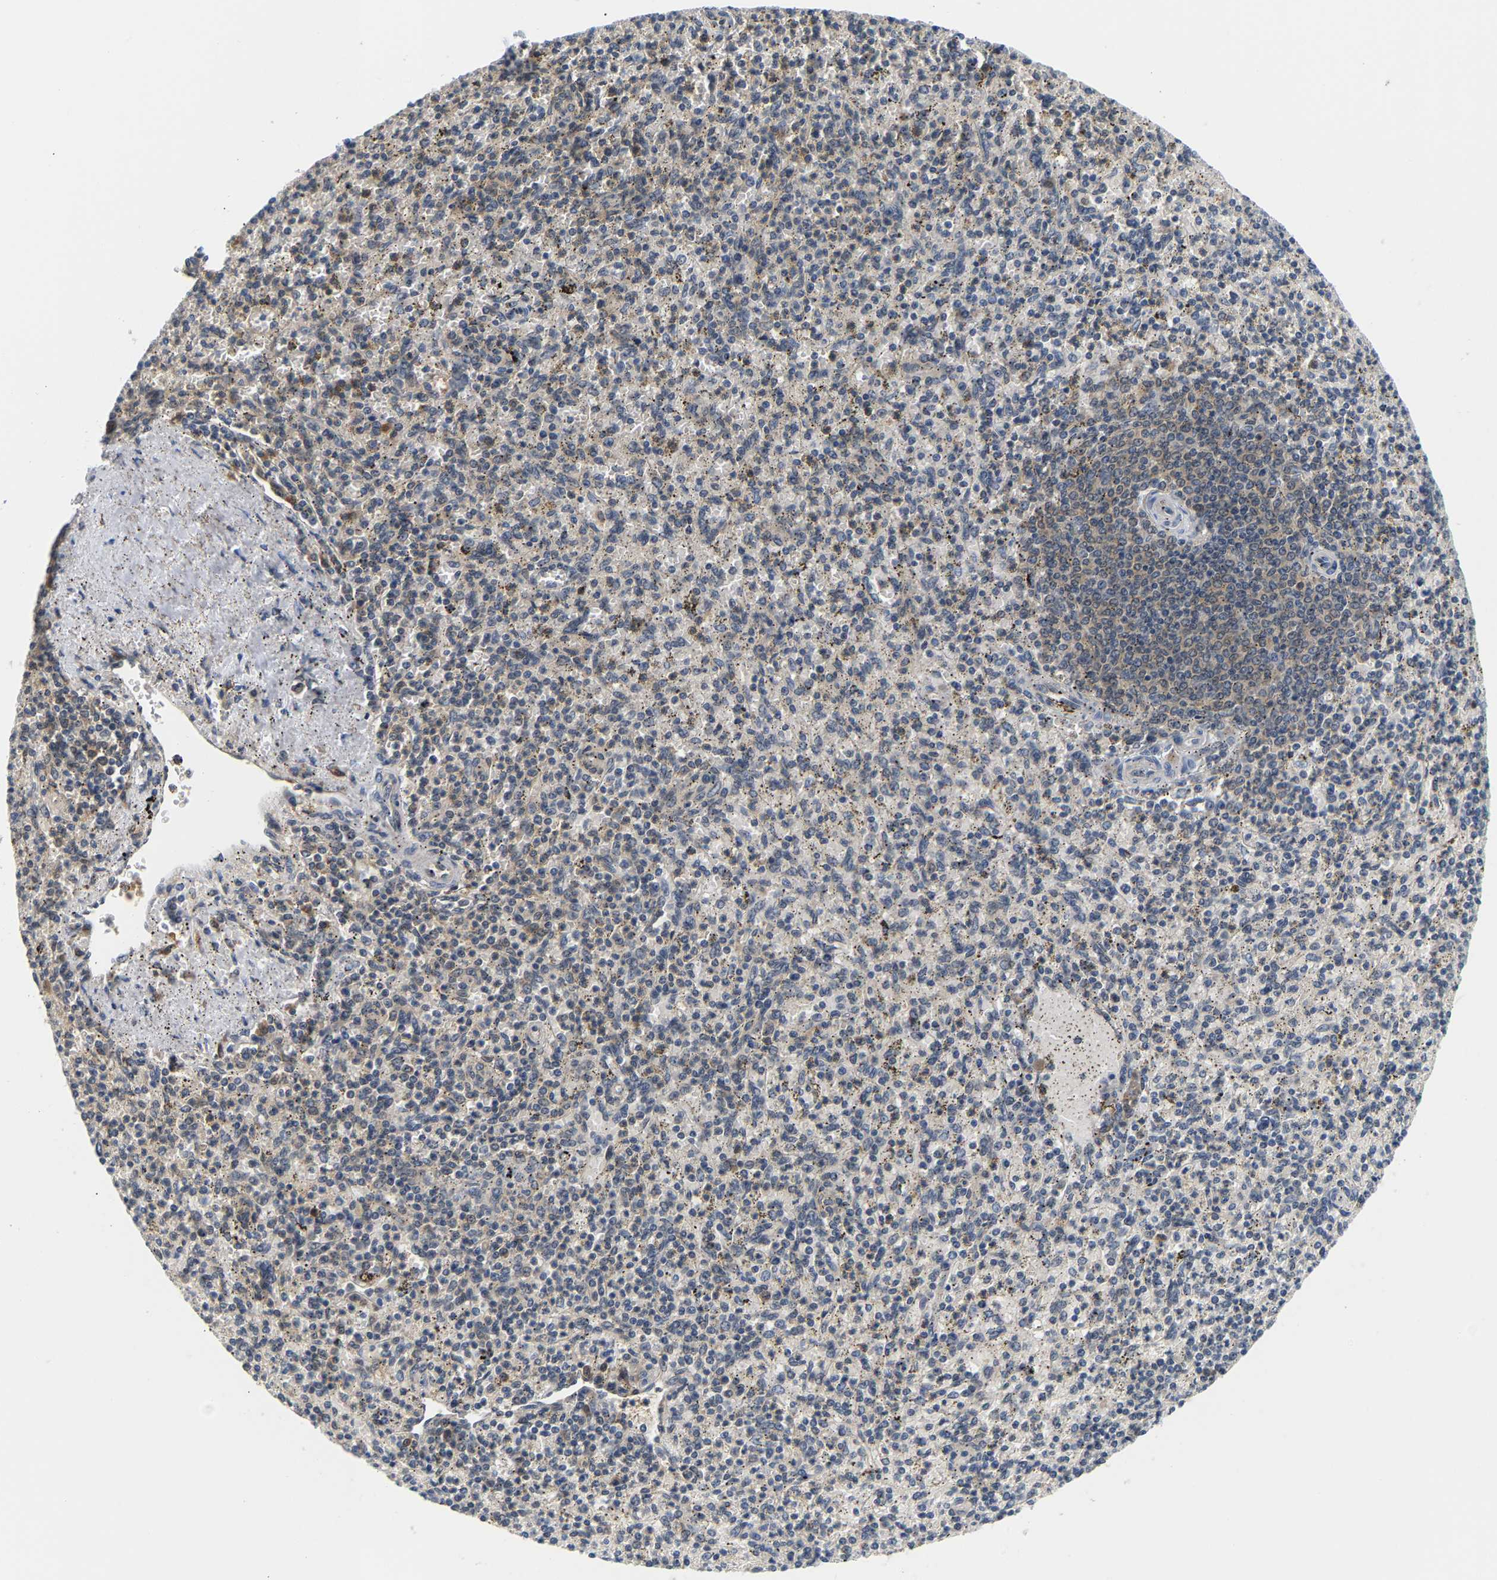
{"staining": {"intensity": "weak", "quantity": "25%-75%", "location": "cytoplasmic/membranous"}, "tissue": "spleen", "cell_type": "Cells in red pulp", "image_type": "normal", "snomed": [{"axis": "morphology", "description": "Normal tissue, NOS"}, {"axis": "topography", "description": "Spleen"}], "caption": "A brown stain labels weak cytoplasmic/membranous expression of a protein in cells in red pulp of normal spleen.", "gene": "ARHGEF12", "patient": {"sex": "male", "age": 72}}